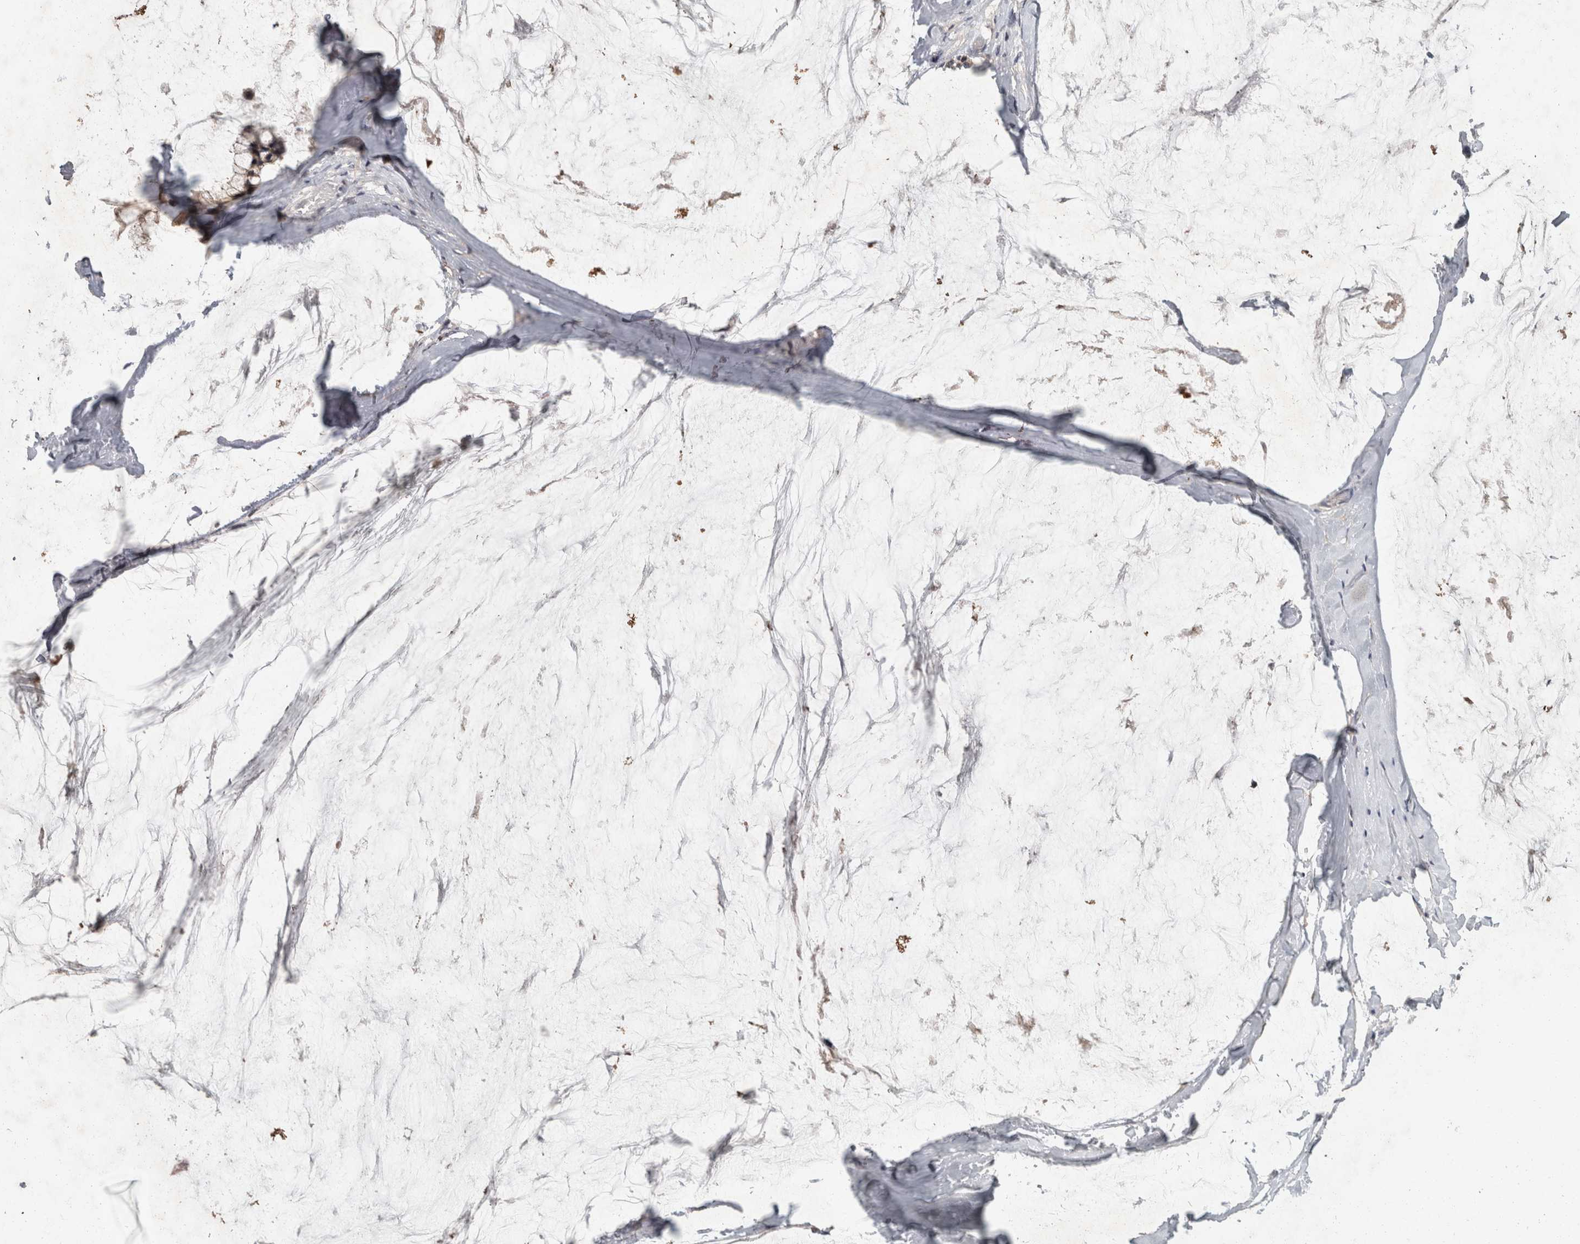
{"staining": {"intensity": "moderate", "quantity": ">75%", "location": "cytoplasmic/membranous"}, "tissue": "ovarian cancer", "cell_type": "Tumor cells", "image_type": "cancer", "snomed": [{"axis": "morphology", "description": "Cystadenocarcinoma, mucinous, NOS"}, {"axis": "topography", "description": "Ovary"}], "caption": "Human ovarian mucinous cystadenocarcinoma stained with a brown dye displays moderate cytoplasmic/membranous positive expression in about >75% of tumor cells.", "gene": "ACAT2", "patient": {"sex": "female", "age": 39}}